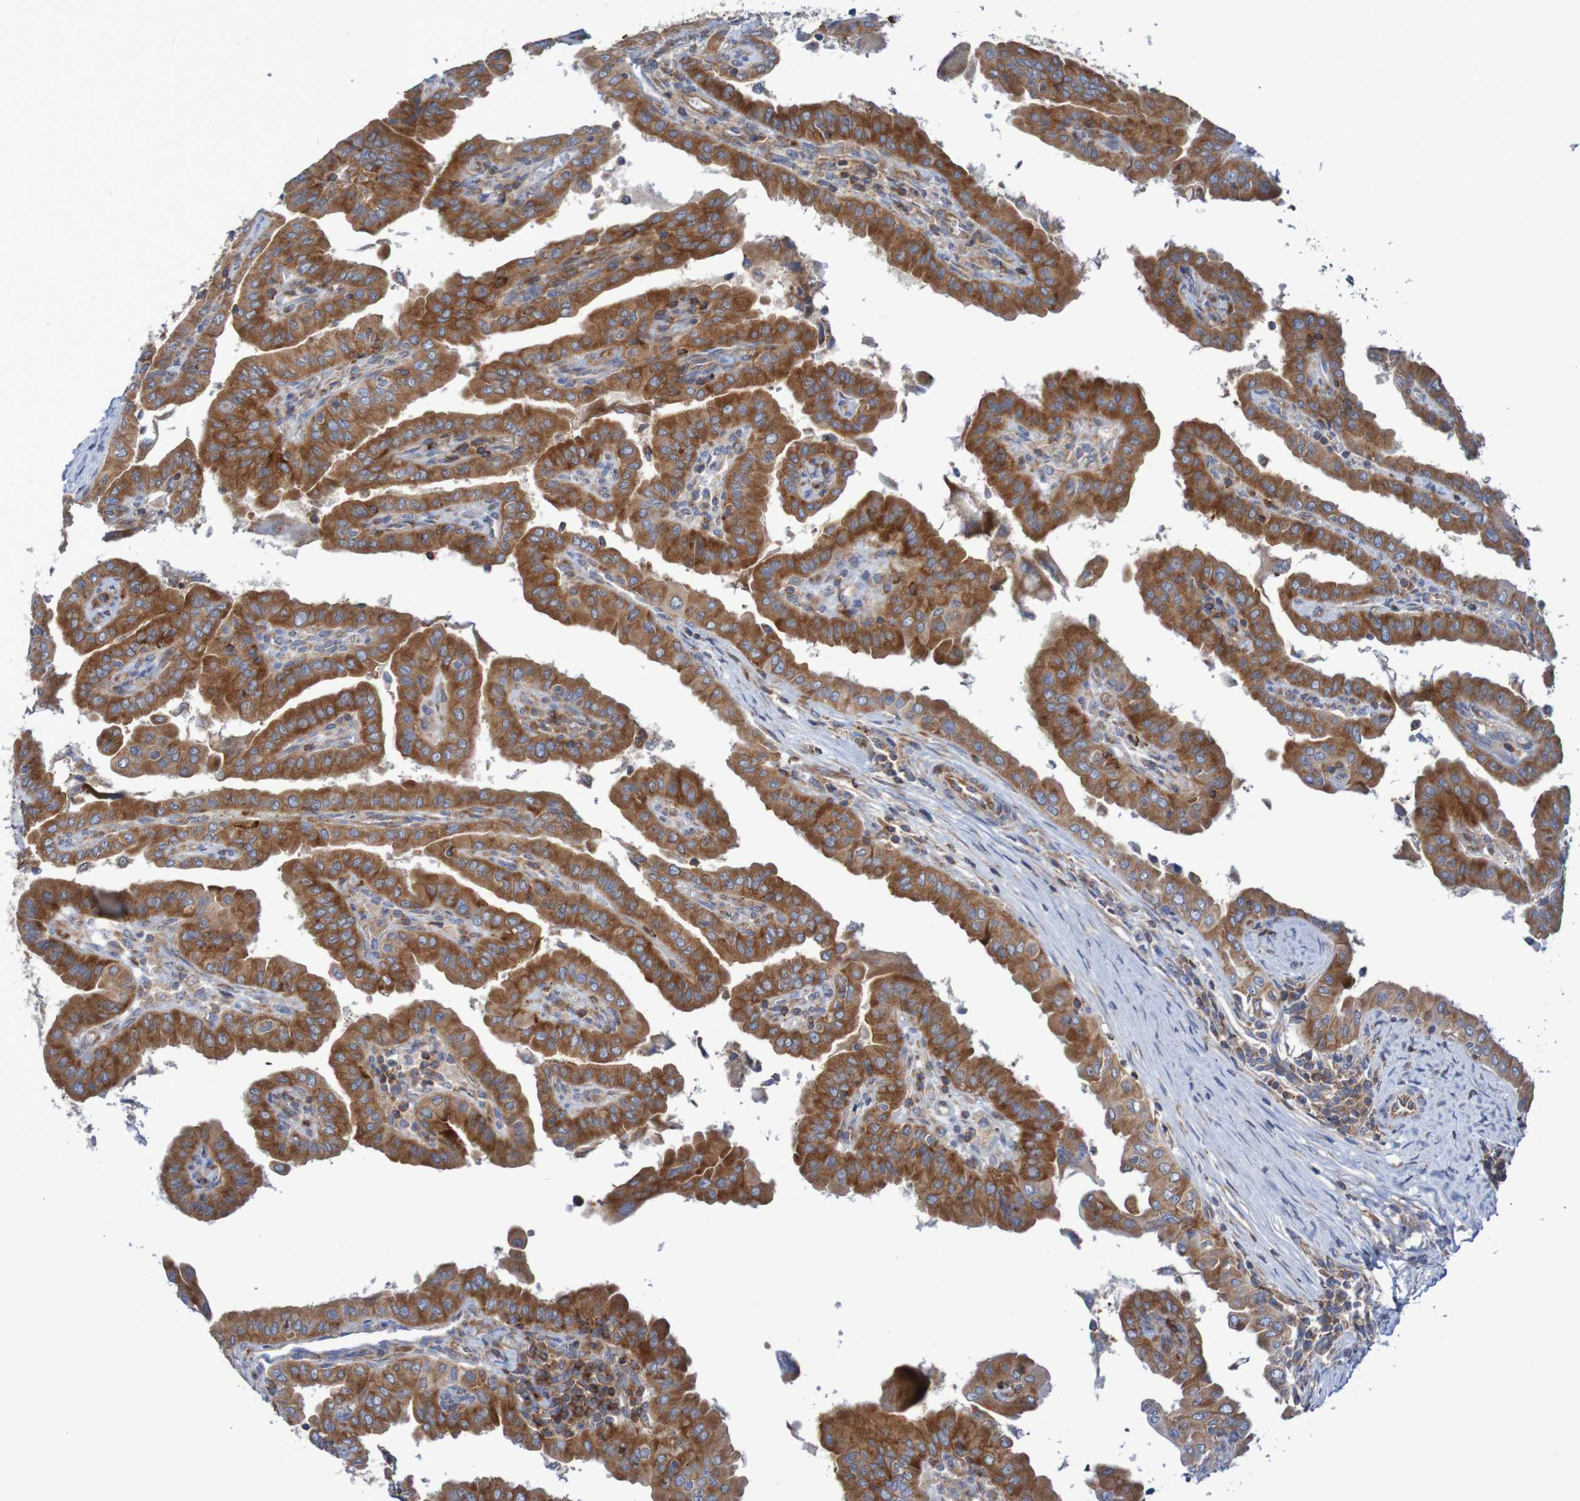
{"staining": {"intensity": "moderate", "quantity": ">75%", "location": "cytoplasmic/membranous"}, "tissue": "thyroid cancer", "cell_type": "Tumor cells", "image_type": "cancer", "snomed": [{"axis": "morphology", "description": "Papillary adenocarcinoma, NOS"}, {"axis": "topography", "description": "Thyroid gland"}], "caption": "Thyroid cancer was stained to show a protein in brown. There is medium levels of moderate cytoplasmic/membranous expression in about >75% of tumor cells. Using DAB (3,3'-diaminobenzidine) (brown) and hematoxylin (blue) stains, captured at high magnification using brightfield microscopy.", "gene": "FXR2", "patient": {"sex": "male", "age": 33}}